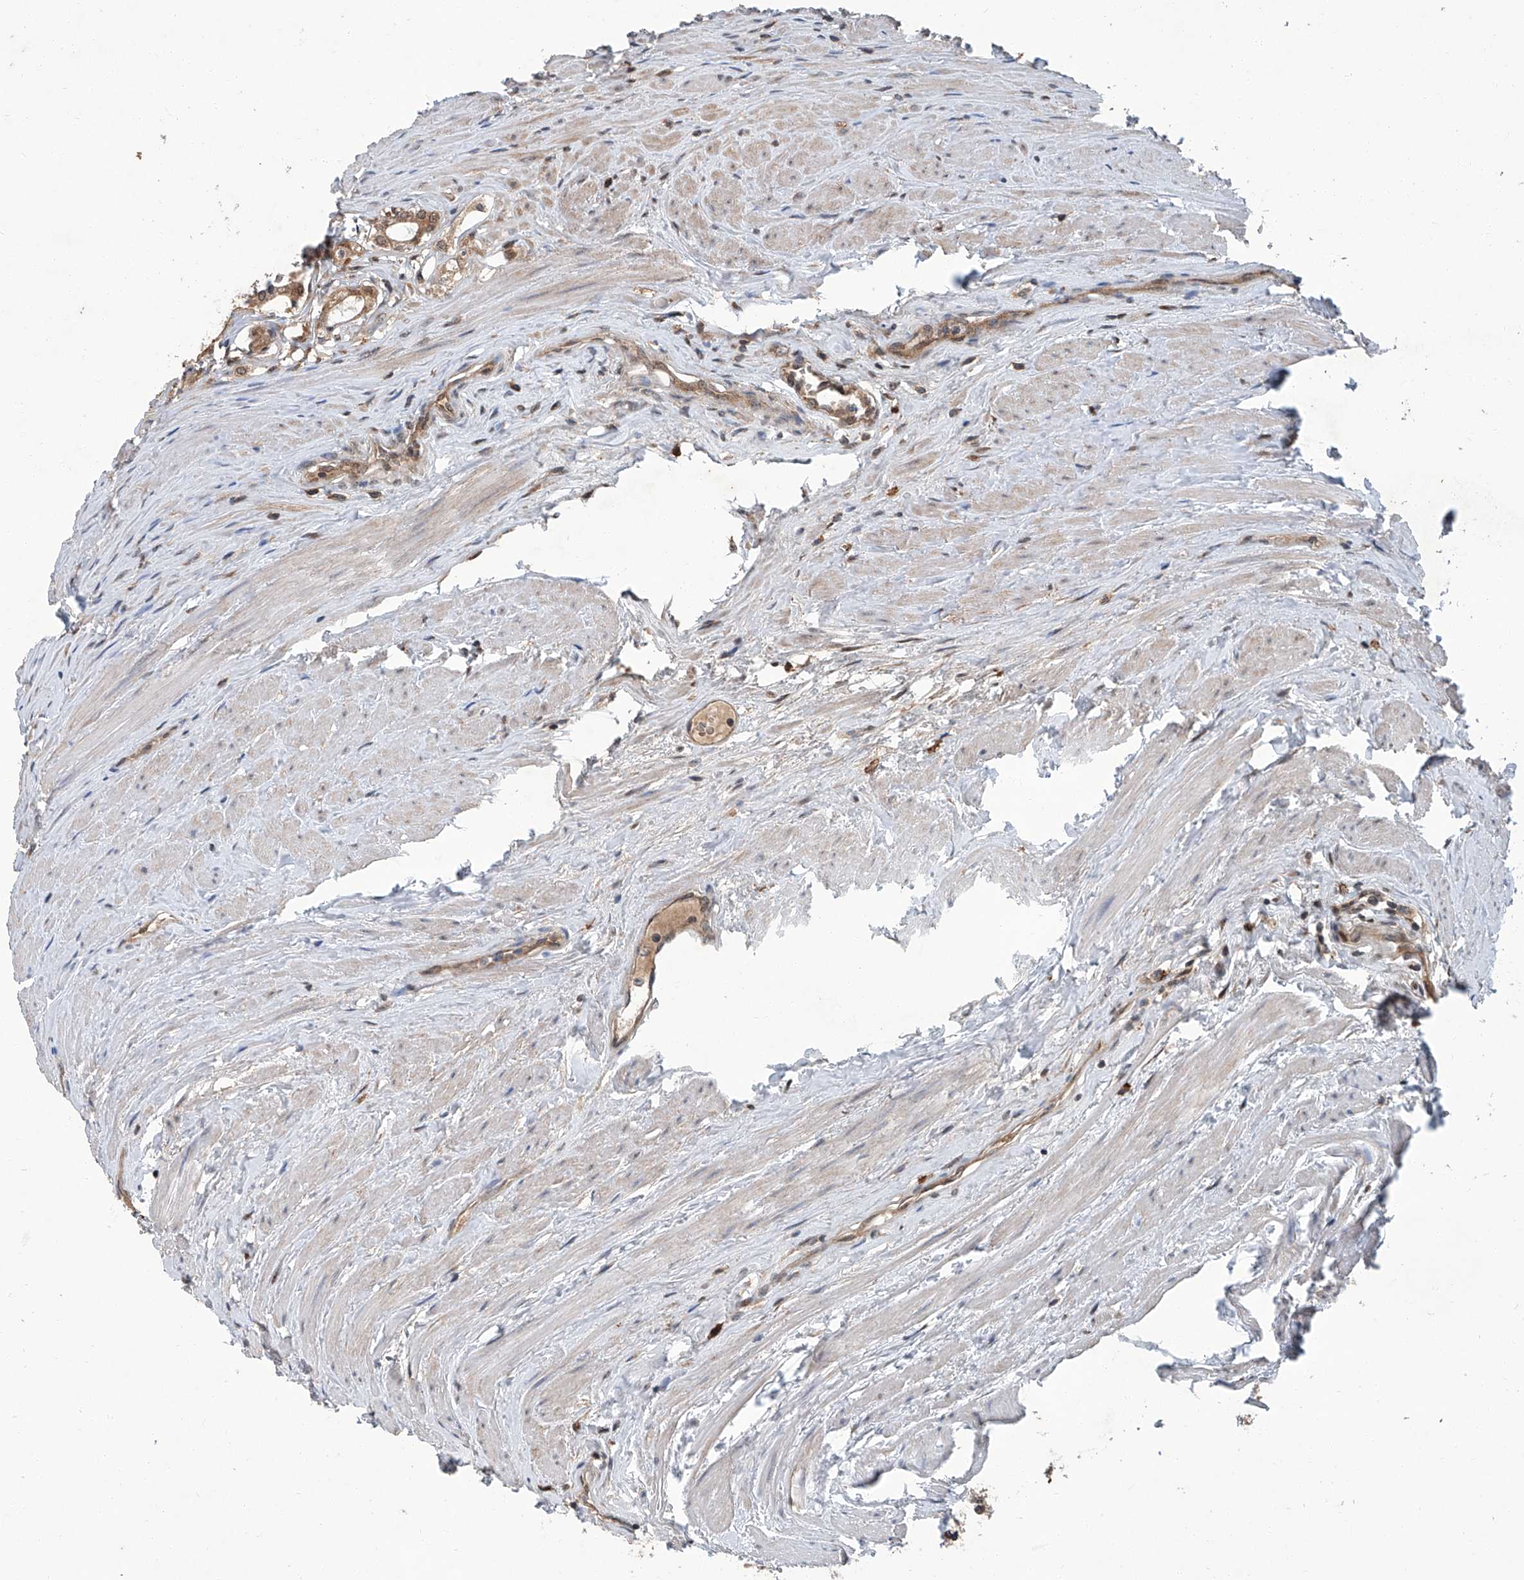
{"staining": {"intensity": "moderate", "quantity": ">75%", "location": "cytoplasmic/membranous,nuclear"}, "tissue": "prostate cancer", "cell_type": "Tumor cells", "image_type": "cancer", "snomed": [{"axis": "morphology", "description": "Adenocarcinoma, High grade"}, {"axis": "topography", "description": "Prostate"}], "caption": "Human prostate high-grade adenocarcinoma stained for a protein (brown) exhibits moderate cytoplasmic/membranous and nuclear positive positivity in approximately >75% of tumor cells.", "gene": "CLK1", "patient": {"sex": "male", "age": 68}}